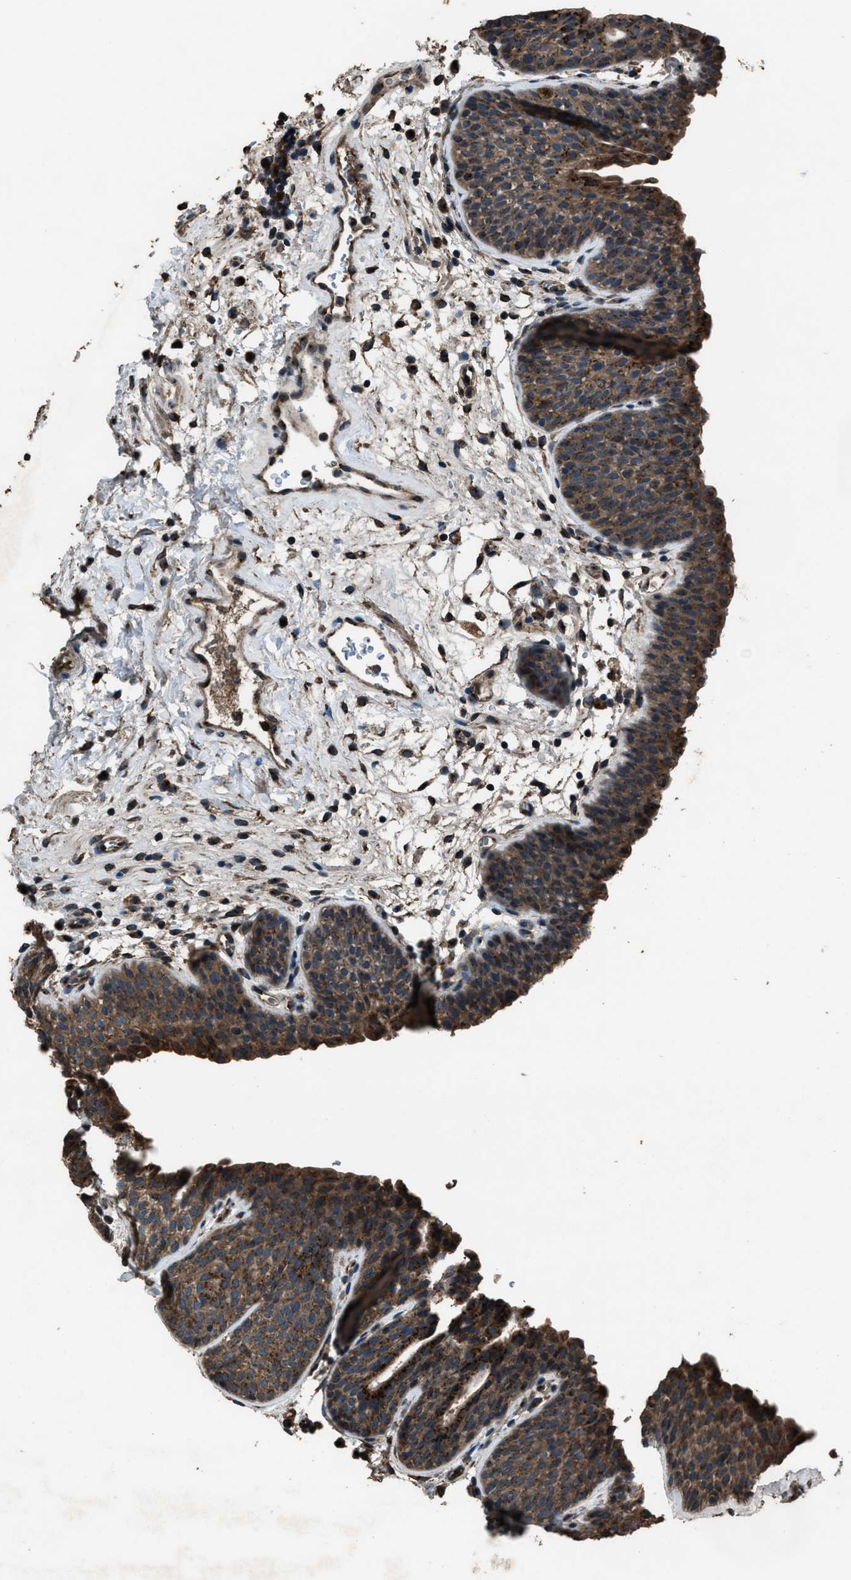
{"staining": {"intensity": "moderate", "quantity": ">75%", "location": "cytoplasmic/membranous"}, "tissue": "urinary bladder", "cell_type": "Urothelial cells", "image_type": "normal", "snomed": [{"axis": "morphology", "description": "Normal tissue, NOS"}, {"axis": "topography", "description": "Urinary bladder"}], "caption": "This photomicrograph displays benign urinary bladder stained with immunohistochemistry to label a protein in brown. The cytoplasmic/membranous of urothelial cells show moderate positivity for the protein. Nuclei are counter-stained blue.", "gene": "SLC38A10", "patient": {"sex": "male", "age": 37}}